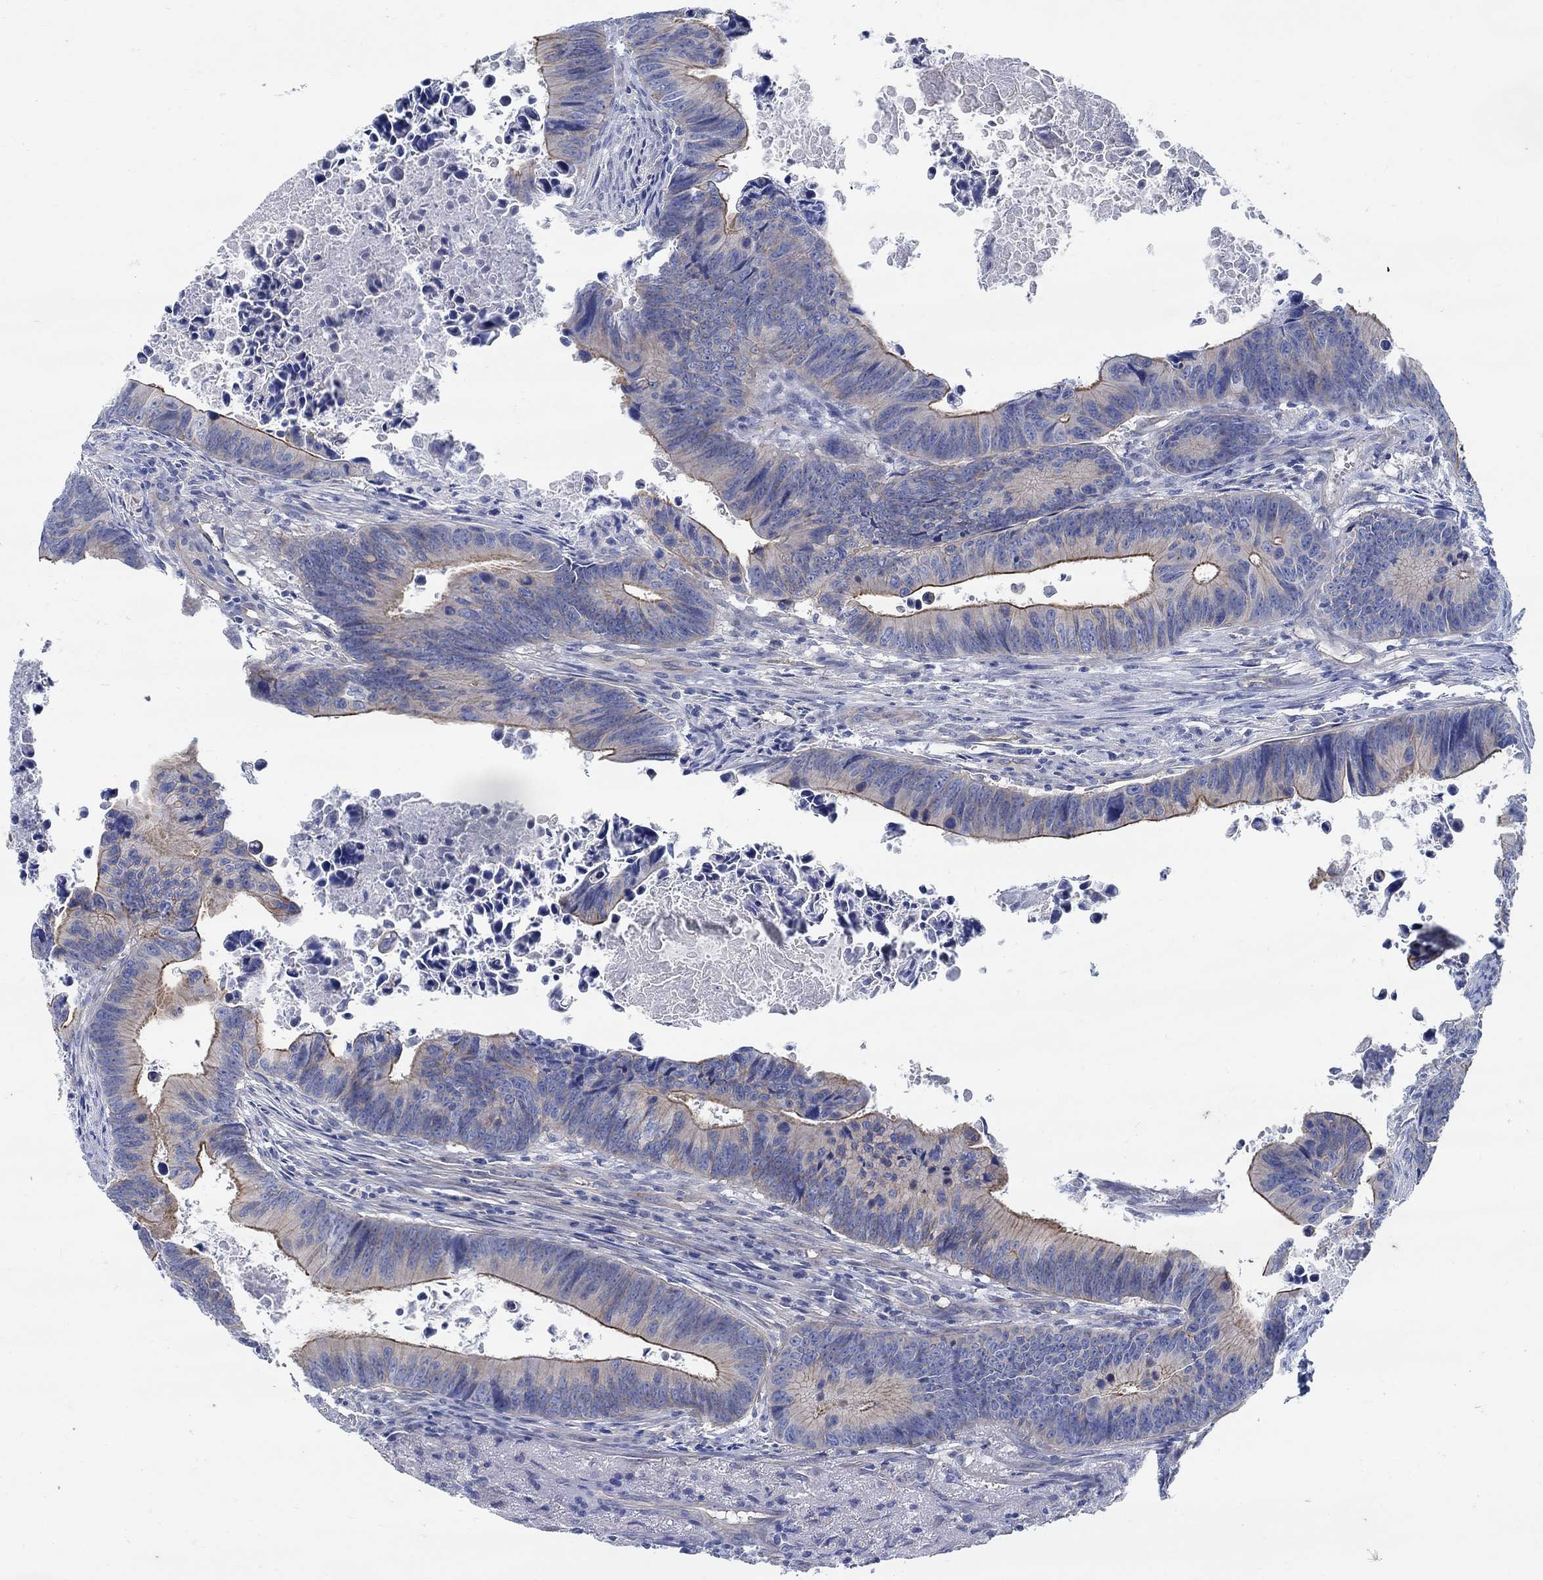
{"staining": {"intensity": "strong", "quantity": "<25%", "location": "cytoplasmic/membranous"}, "tissue": "colorectal cancer", "cell_type": "Tumor cells", "image_type": "cancer", "snomed": [{"axis": "morphology", "description": "Adenocarcinoma, NOS"}, {"axis": "topography", "description": "Colon"}], "caption": "The immunohistochemical stain highlights strong cytoplasmic/membranous staining in tumor cells of colorectal cancer tissue. (brown staining indicates protein expression, while blue staining denotes nuclei).", "gene": "TMEM198", "patient": {"sex": "female", "age": 87}}